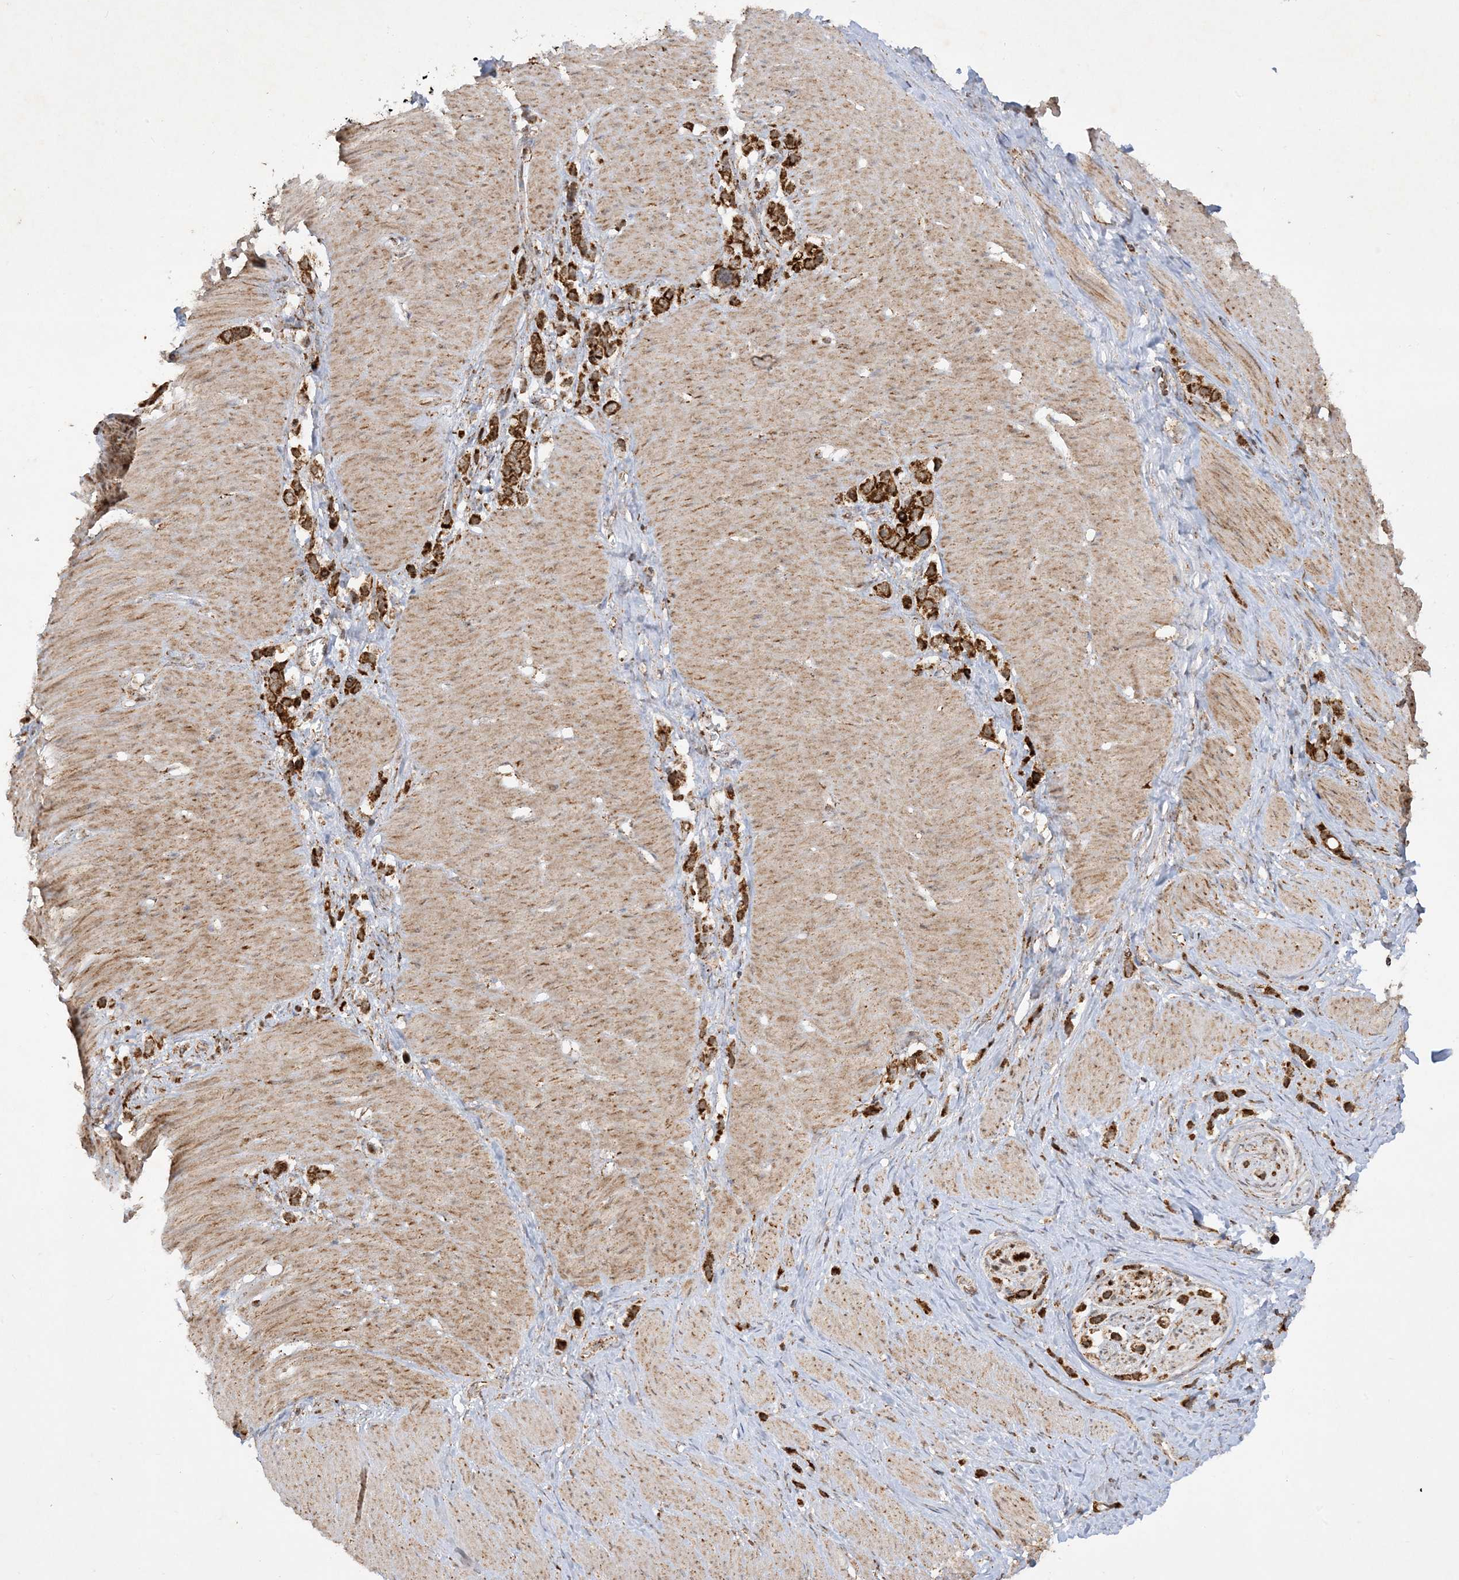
{"staining": {"intensity": "strong", "quantity": ">75%", "location": "cytoplasmic/membranous"}, "tissue": "stomach cancer", "cell_type": "Tumor cells", "image_type": "cancer", "snomed": [{"axis": "morphology", "description": "Normal tissue, NOS"}, {"axis": "morphology", "description": "Adenocarcinoma, NOS"}, {"axis": "topography", "description": "Stomach, upper"}, {"axis": "topography", "description": "Stomach"}], "caption": "Immunohistochemical staining of human adenocarcinoma (stomach) shows high levels of strong cytoplasmic/membranous positivity in about >75% of tumor cells.", "gene": "NDUFAF3", "patient": {"sex": "female", "age": 65}}